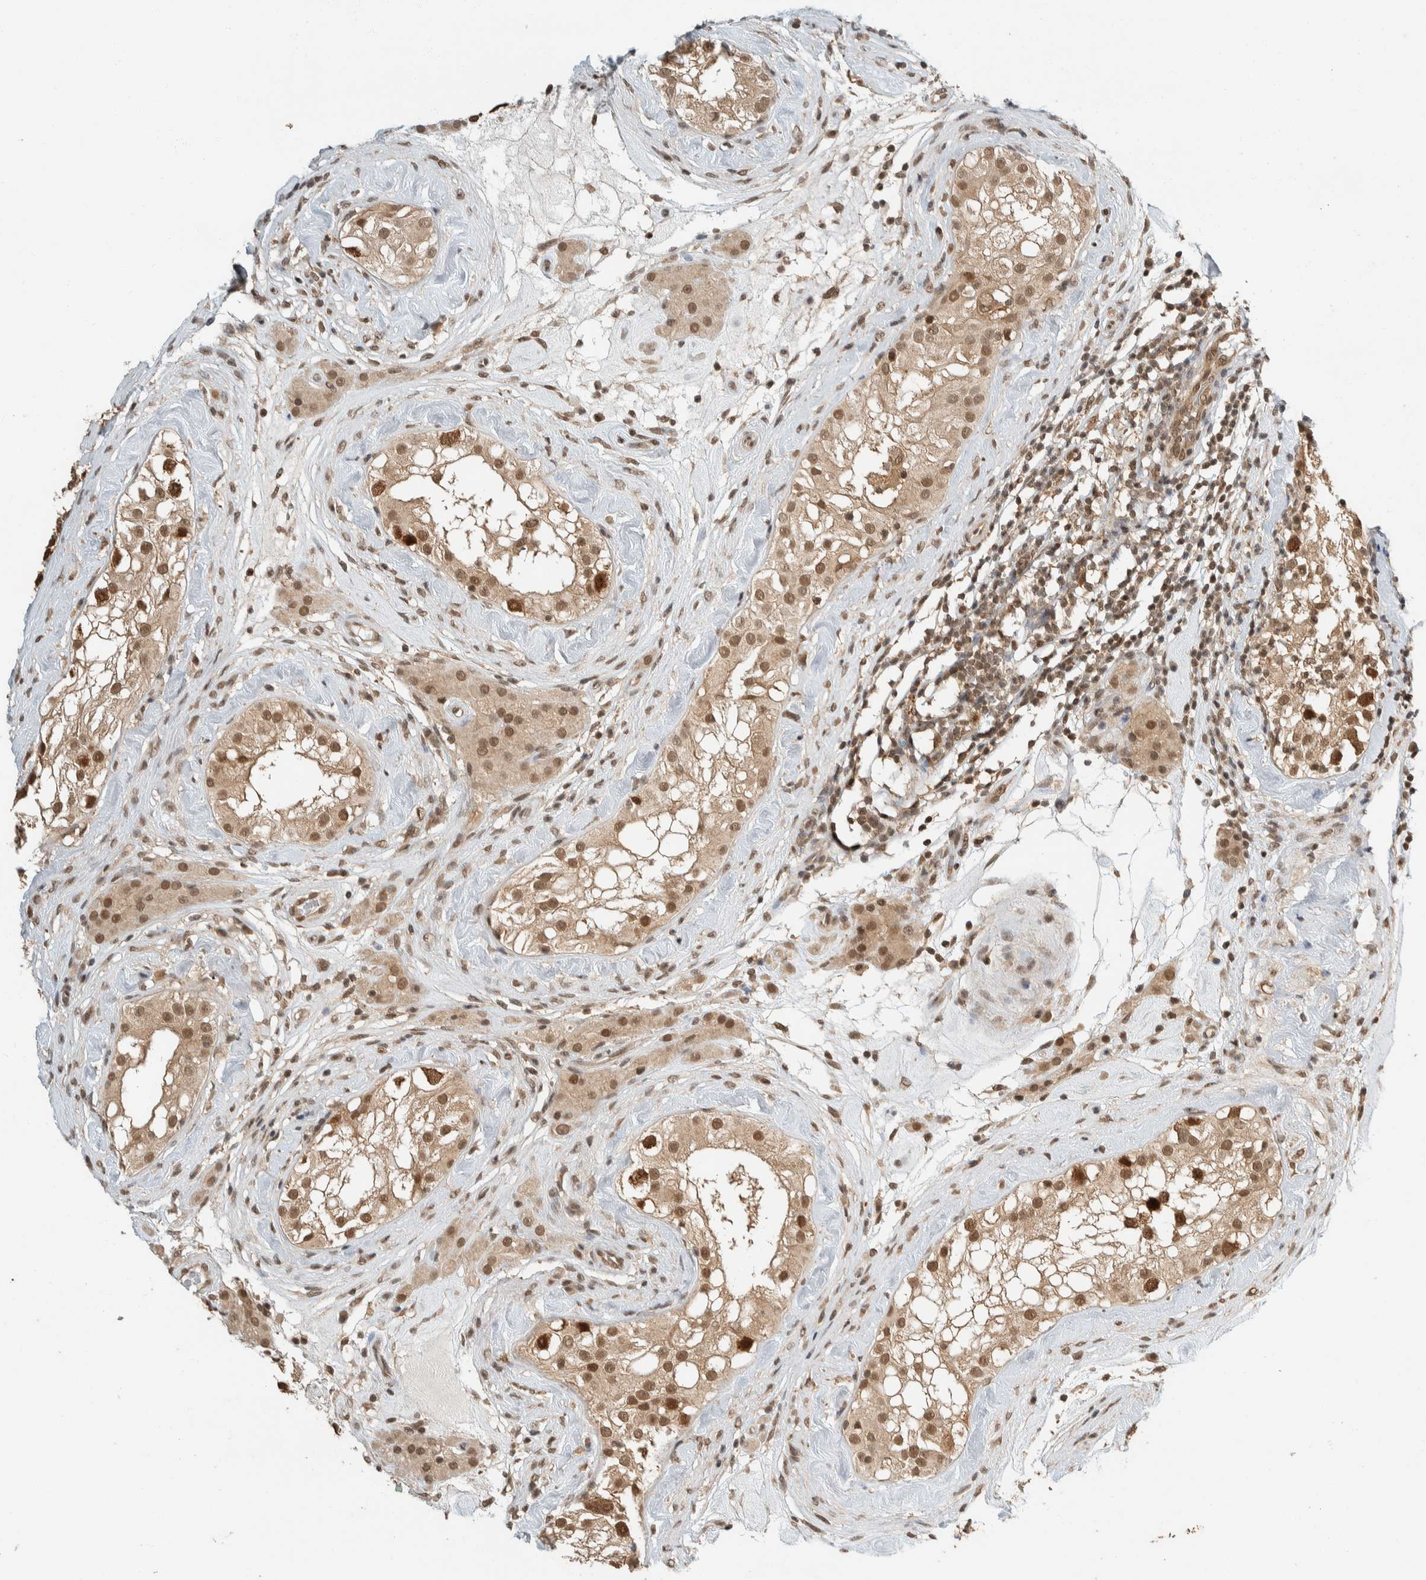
{"staining": {"intensity": "strong", "quantity": ">75%", "location": "cytoplasmic/membranous,nuclear"}, "tissue": "testis", "cell_type": "Cells in seminiferous ducts", "image_type": "normal", "snomed": [{"axis": "morphology", "description": "Normal tissue, NOS"}, {"axis": "topography", "description": "Testis"}], "caption": "Protein staining demonstrates strong cytoplasmic/membranous,nuclear positivity in about >75% of cells in seminiferous ducts in unremarkable testis.", "gene": "ZBTB2", "patient": {"sex": "male", "age": 46}}